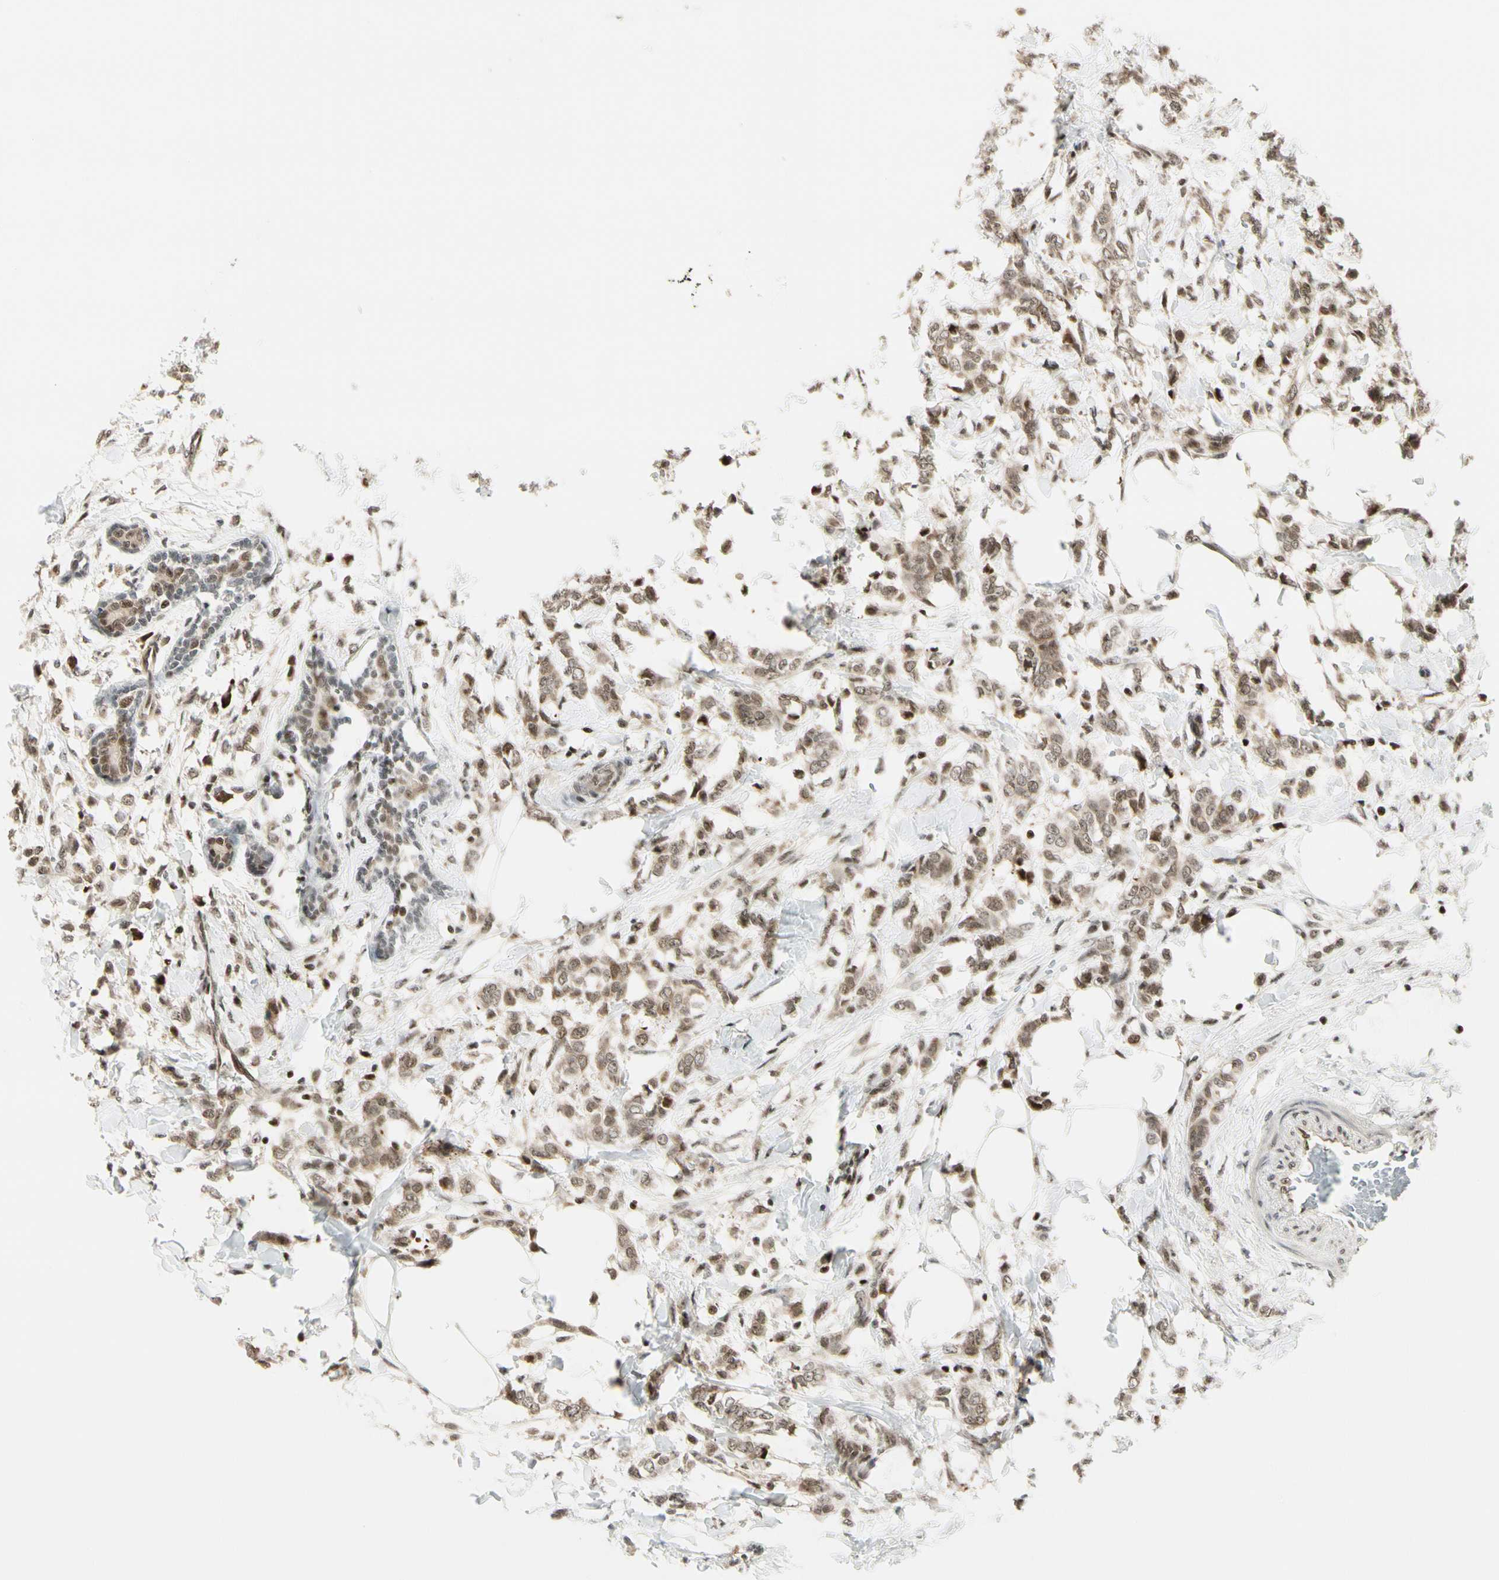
{"staining": {"intensity": "moderate", "quantity": ">75%", "location": "cytoplasmic/membranous,nuclear"}, "tissue": "breast cancer", "cell_type": "Tumor cells", "image_type": "cancer", "snomed": [{"axis": "morphology", "description": "Lobular carcinoma, in situ"}, {"axis": "morphology", "description": "Lobular carcinoma"}, {"axis": "topography", "description": "Breast"}], "caption": "Human breast cancer (lobular carcinoma) stained for a protein (brown) reveals moderate cytoplasmic/membranous and nuclear positive positivity in about >75% of tumor cells.", "gene": "DAXX", "patient": {"sex": "female", "age": 41}}